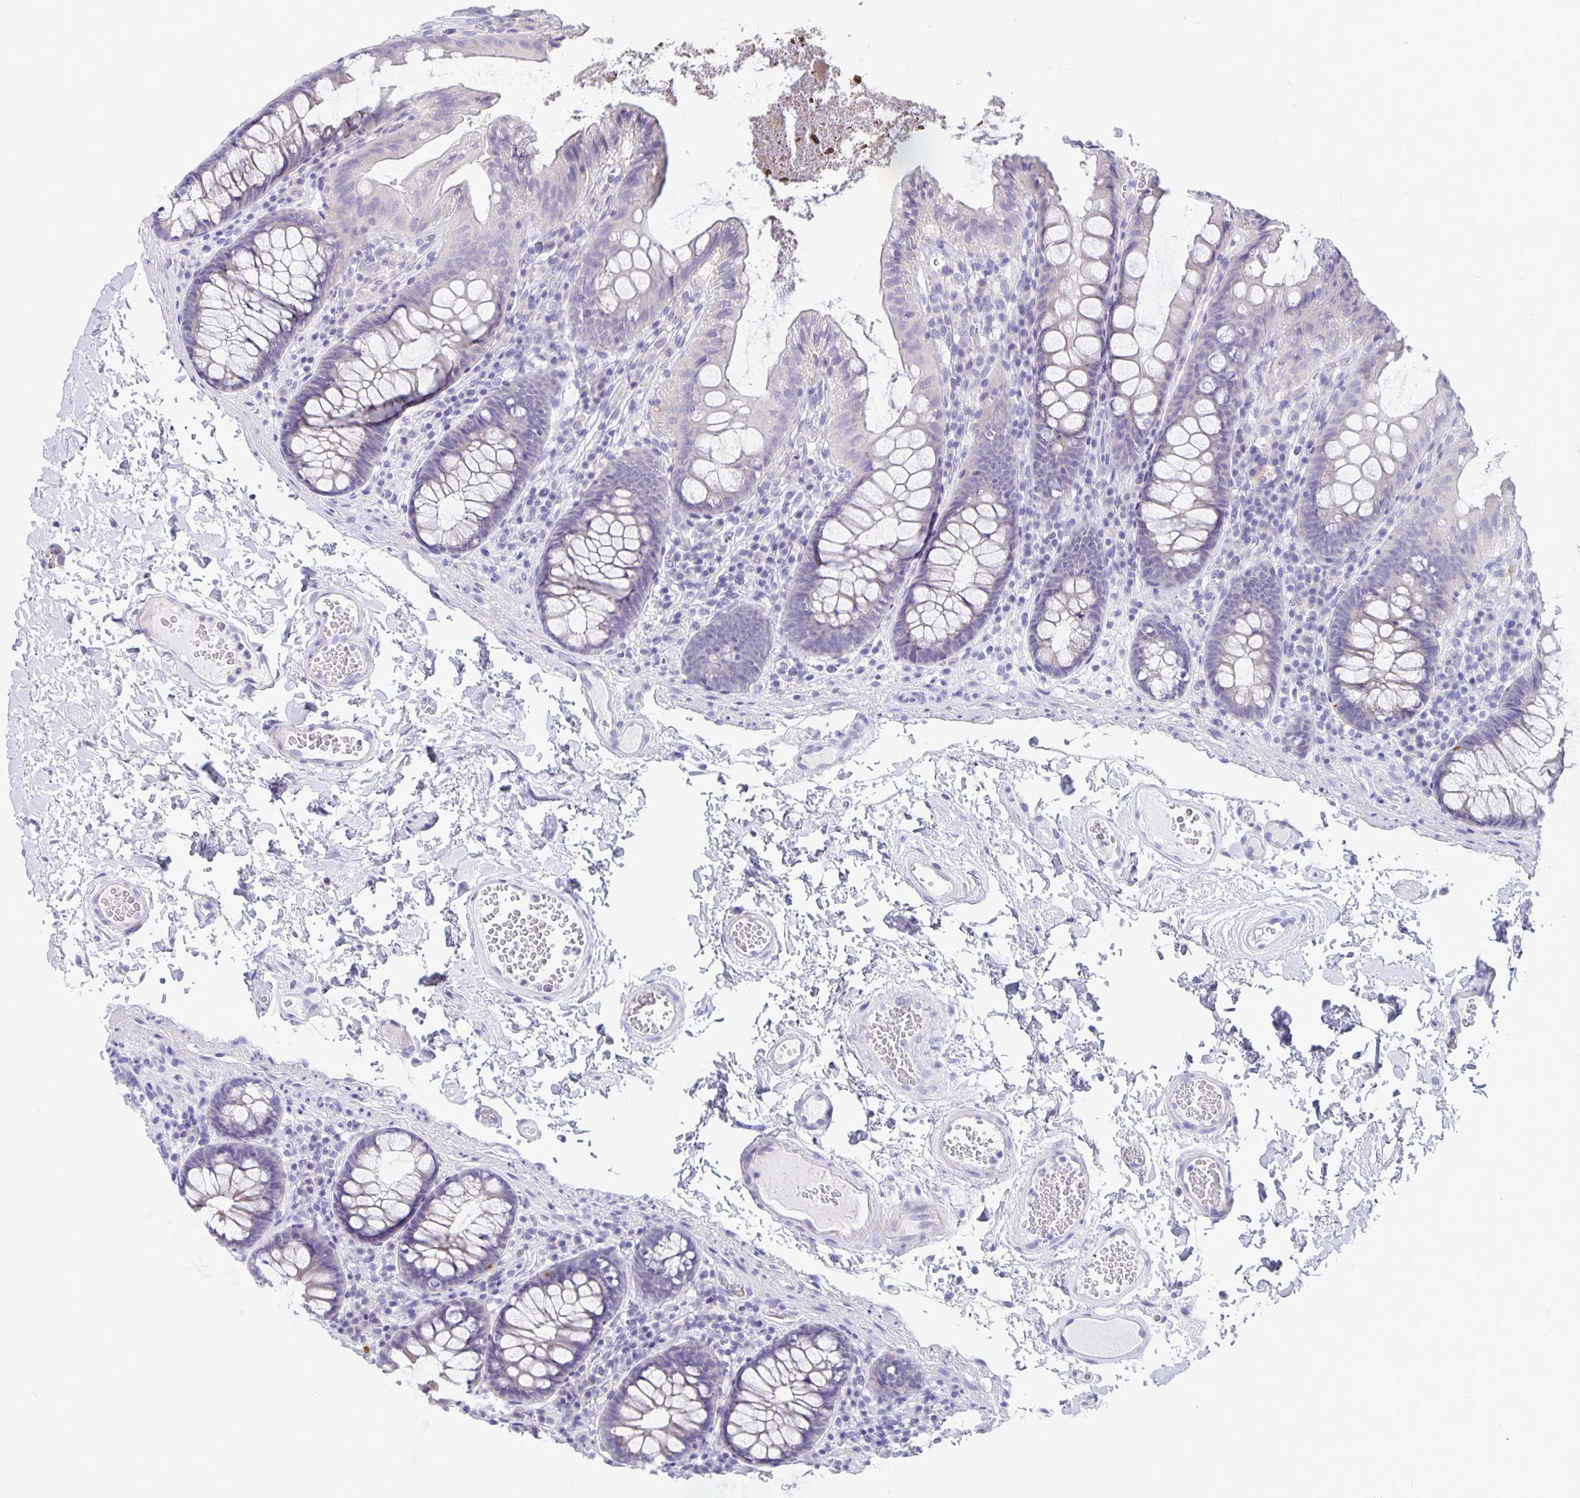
{"staining": {"intensity": "negative", "quantity": "none", "location": "none"}, "tissue": "colon", "cell_type": "Endothelial cells", "image_type": "normal", "snomed": [{"axis": "morphology", "description": "Normal tissue, NOS"}, {"axis": "topography", "description": "Colon"}, {"axis": "topography", "description": "Peripheral nerve tissue"}], "caption": "This is an immunohistochemistry (IHC) image of normal human colon. There is no positivity in endothelial cells.", "gene": "ERMN", "patient": {"sex": "male", "age": 84}}